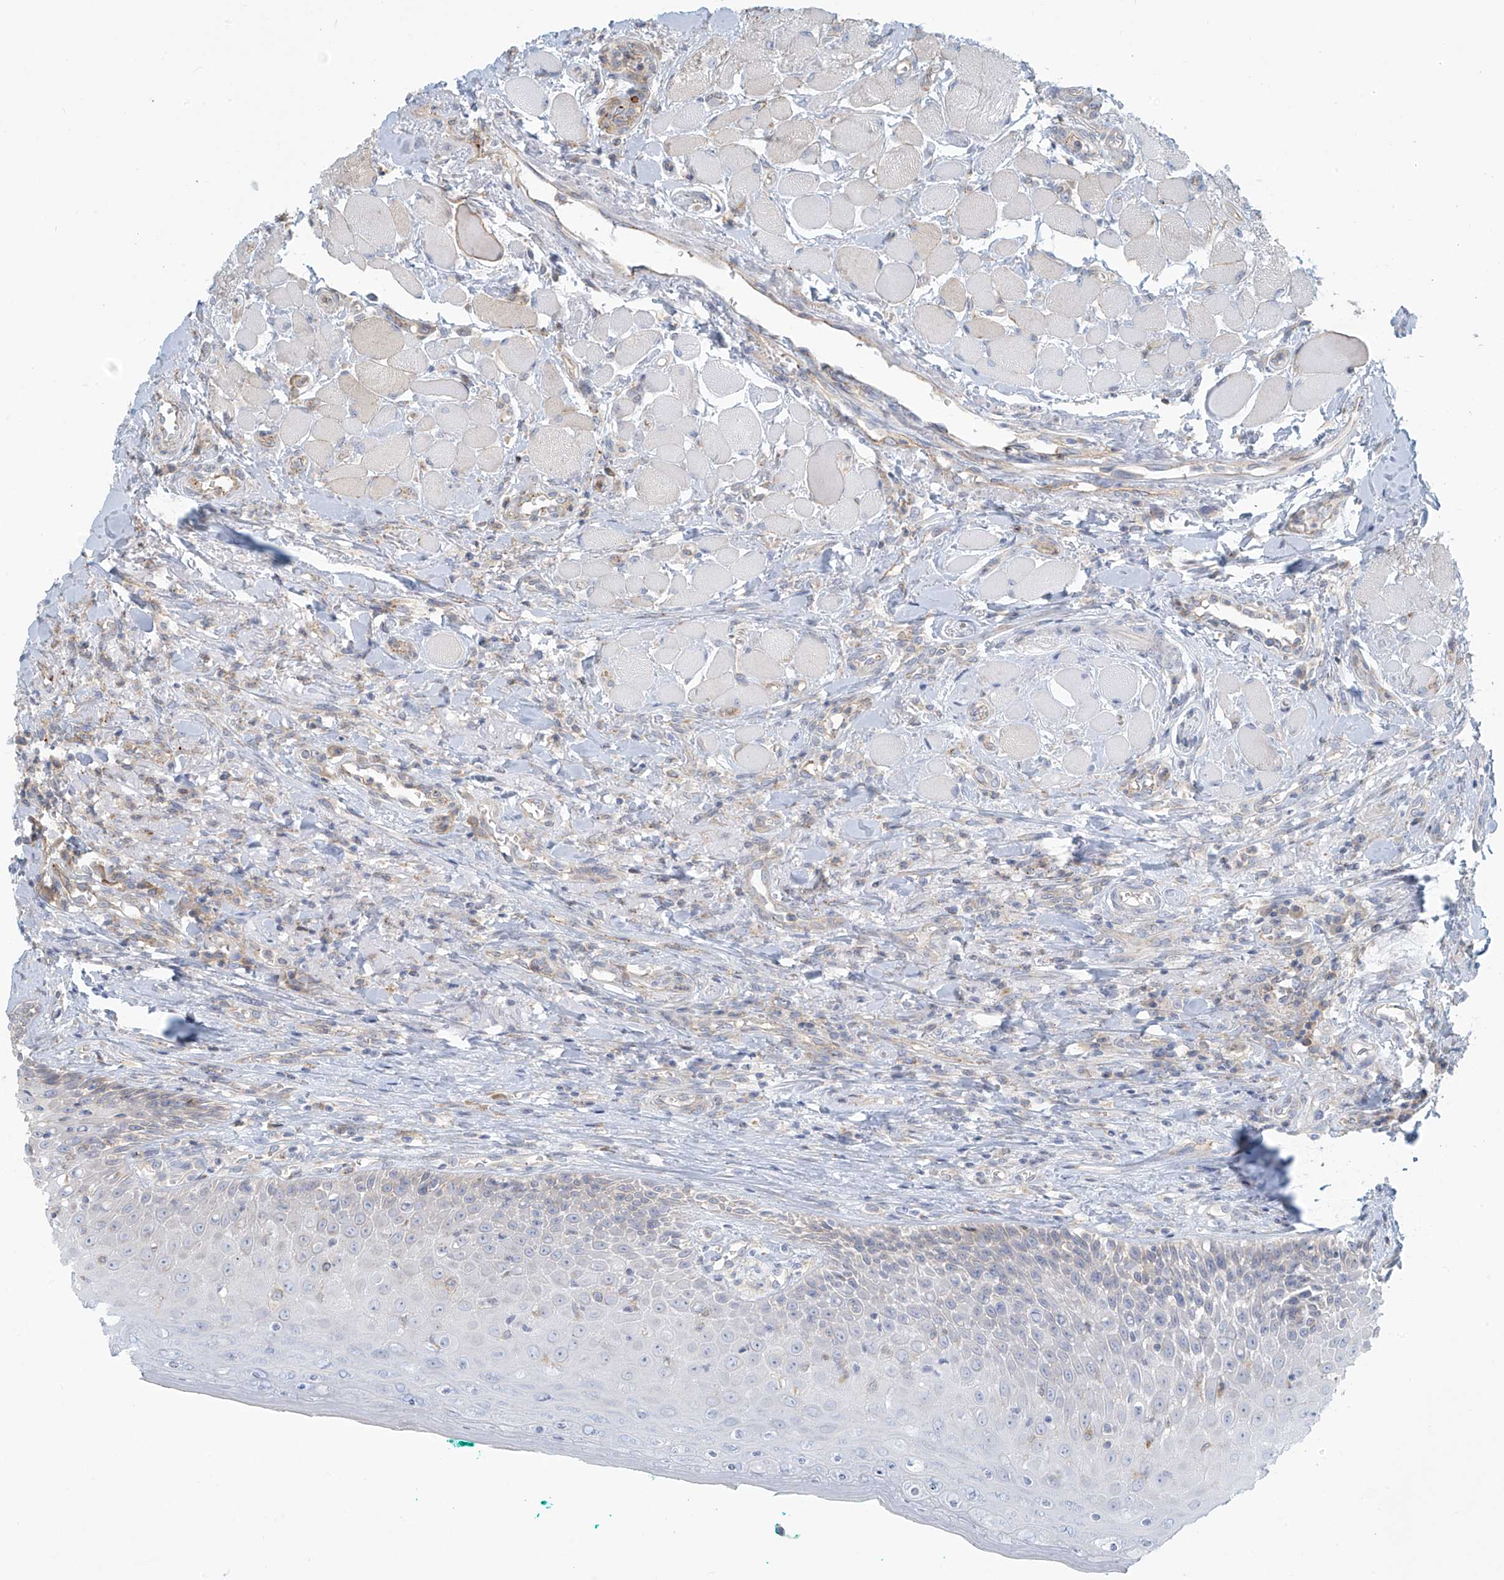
{"staining": {"intensity": "negative", "quantity": "none", "location": "none"}, "tissue": "oral mucosa", "cell_type": "Squamous epithelial cells", "image_type": "normal", "snomed": [{"axis": "morphology", "description": "Normal tissue, NOS"}, {"axis": "topography", "description": "Oral tissue"}], "caption": "This is an IHC image of unremarkable oral mucosa. There is no staining in squamous epithelial cells.", "gene": "LZTS3", "patient": {"sex": "female", "age": 70}}